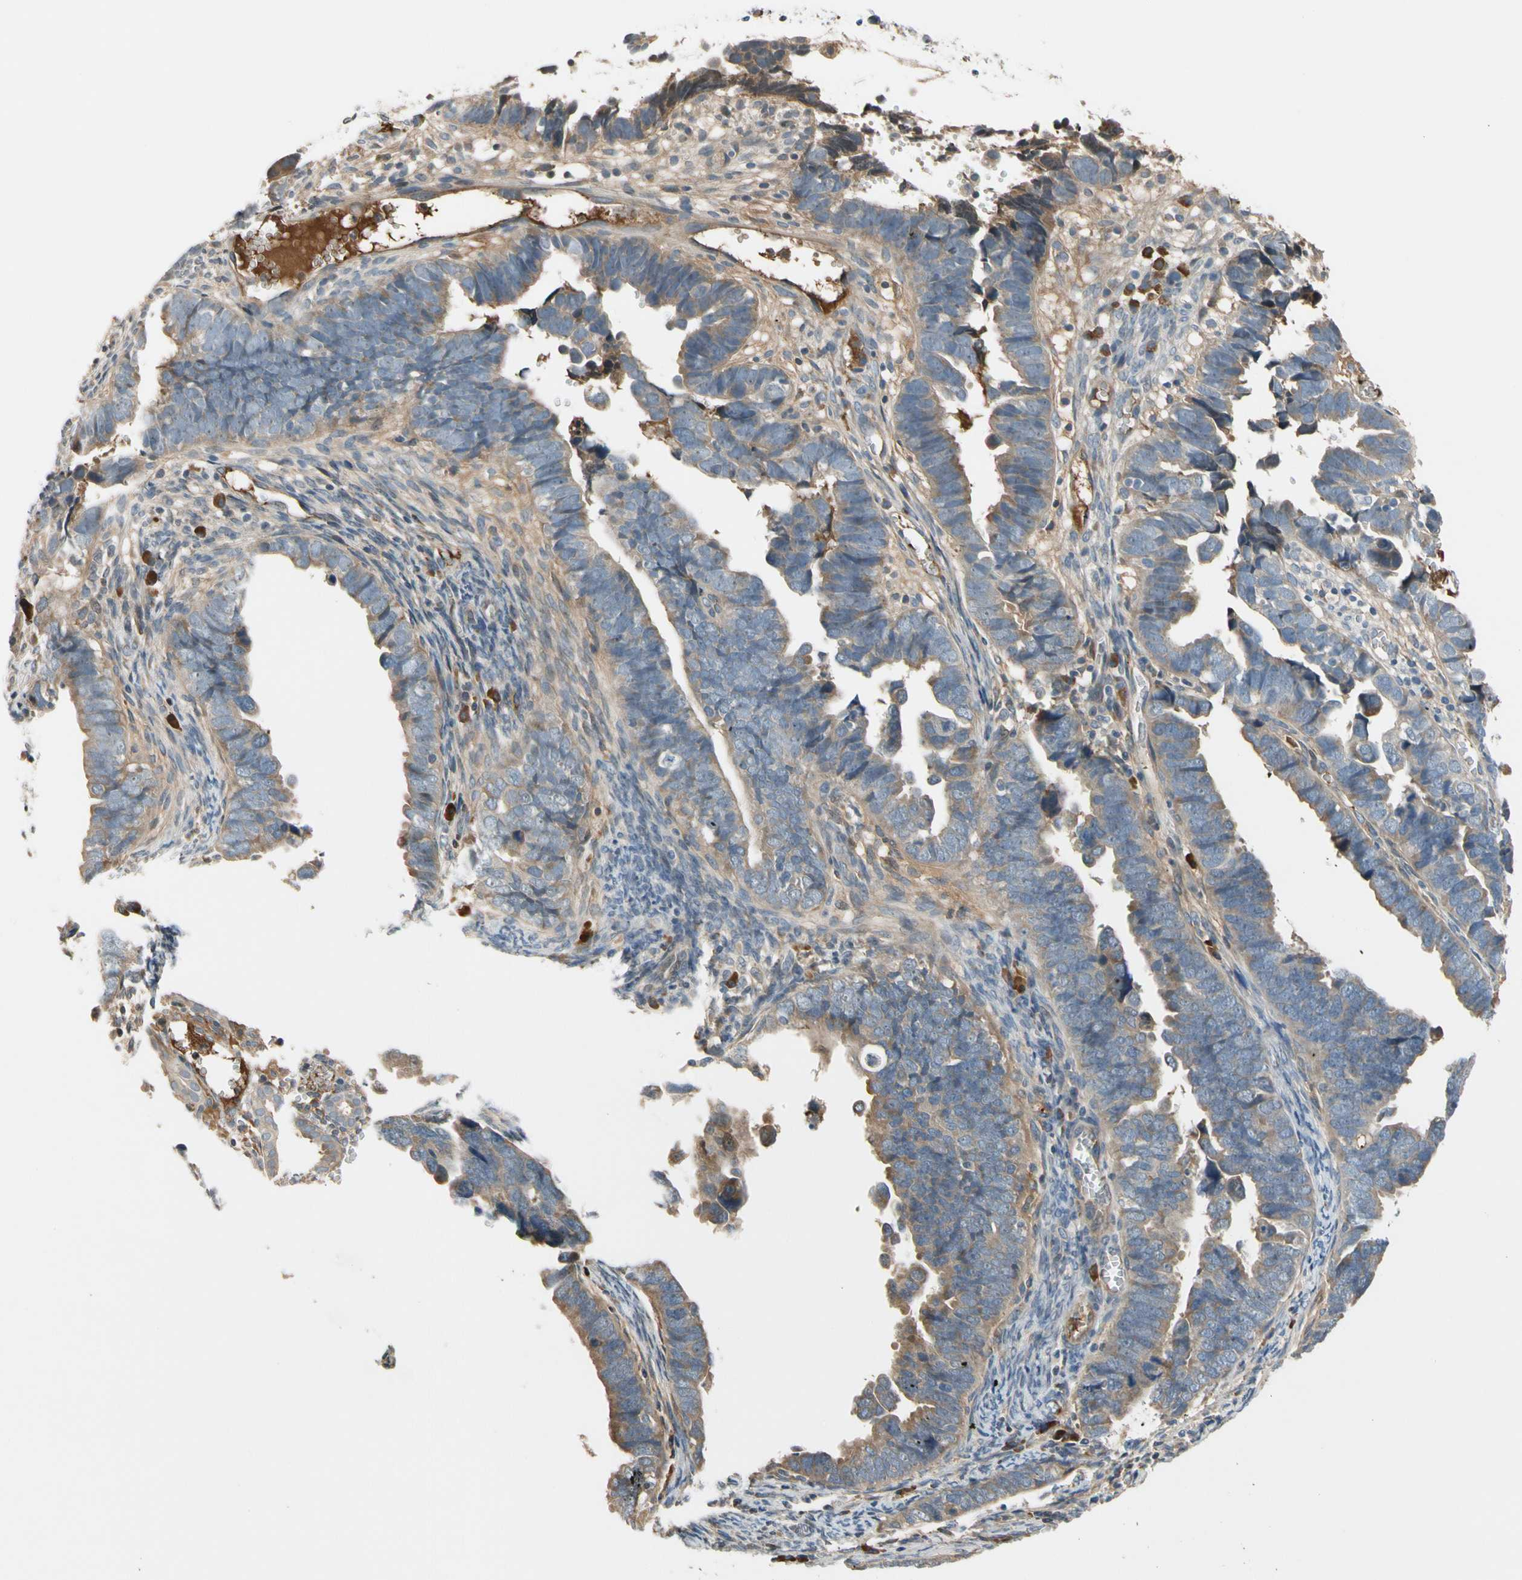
{"staining": {"intensity": "weak", "quantity": ">75%", "location": "cytoplasmic/membranous"}, "tissue": "endometrial cancer", "cell_type": "Tumor cells", "image_type": "cancer", "snomed": [{"axis": "morphology", "description": "Adenocarcinoma, NOS"}, {"axis": "topography", "description": "Endometrium"}], "caption": "This image displays IHC staining of endometrial cancer, with low weak cytoplasmic/membranous expression in approximately >75% of tumor cells.", "gene": "C4A", "patient": {"sex": "female", "age": 75}}